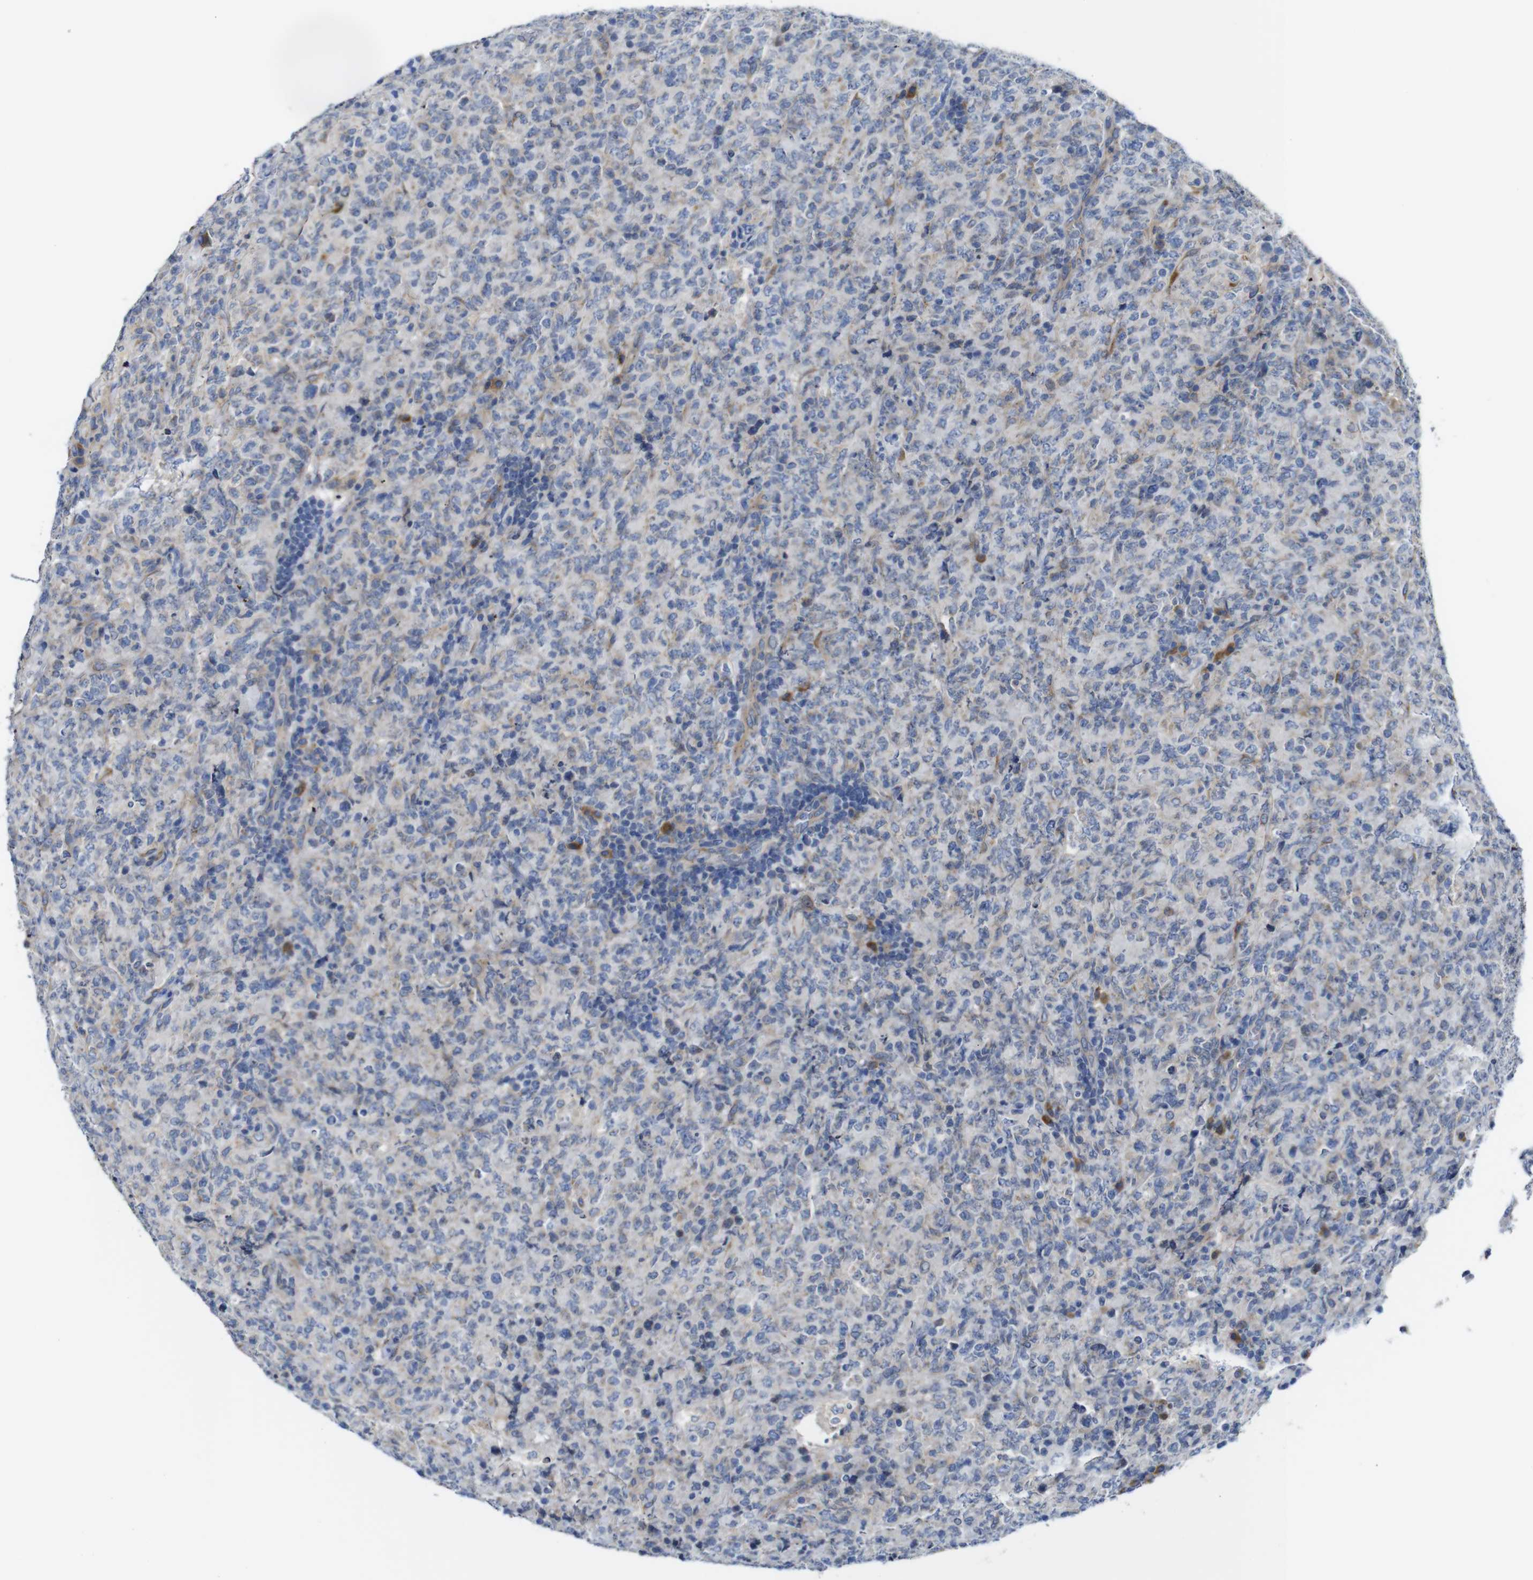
{"staining": {"intensity": "negative", "quantity": "none", "location": "none"}, "tissue": "lymphoma", "cell_type": "Tumor cells", "image_type": "cancer", "snomed": [{"axis": "morphology", "description": "Malignant lymphoma, non-Hodgkin's type, High grade"}, {"axis": "topography", "description": "Tonsil"}], "caption": "Immunohistochemistry (IHC) of human malignant lymphoma, non-Hodgkin's type (high-grade) exhibits no positivity in tumor cells.", "gene": "DDRGK1", "patient": {"sex": "female", "age": 36}}